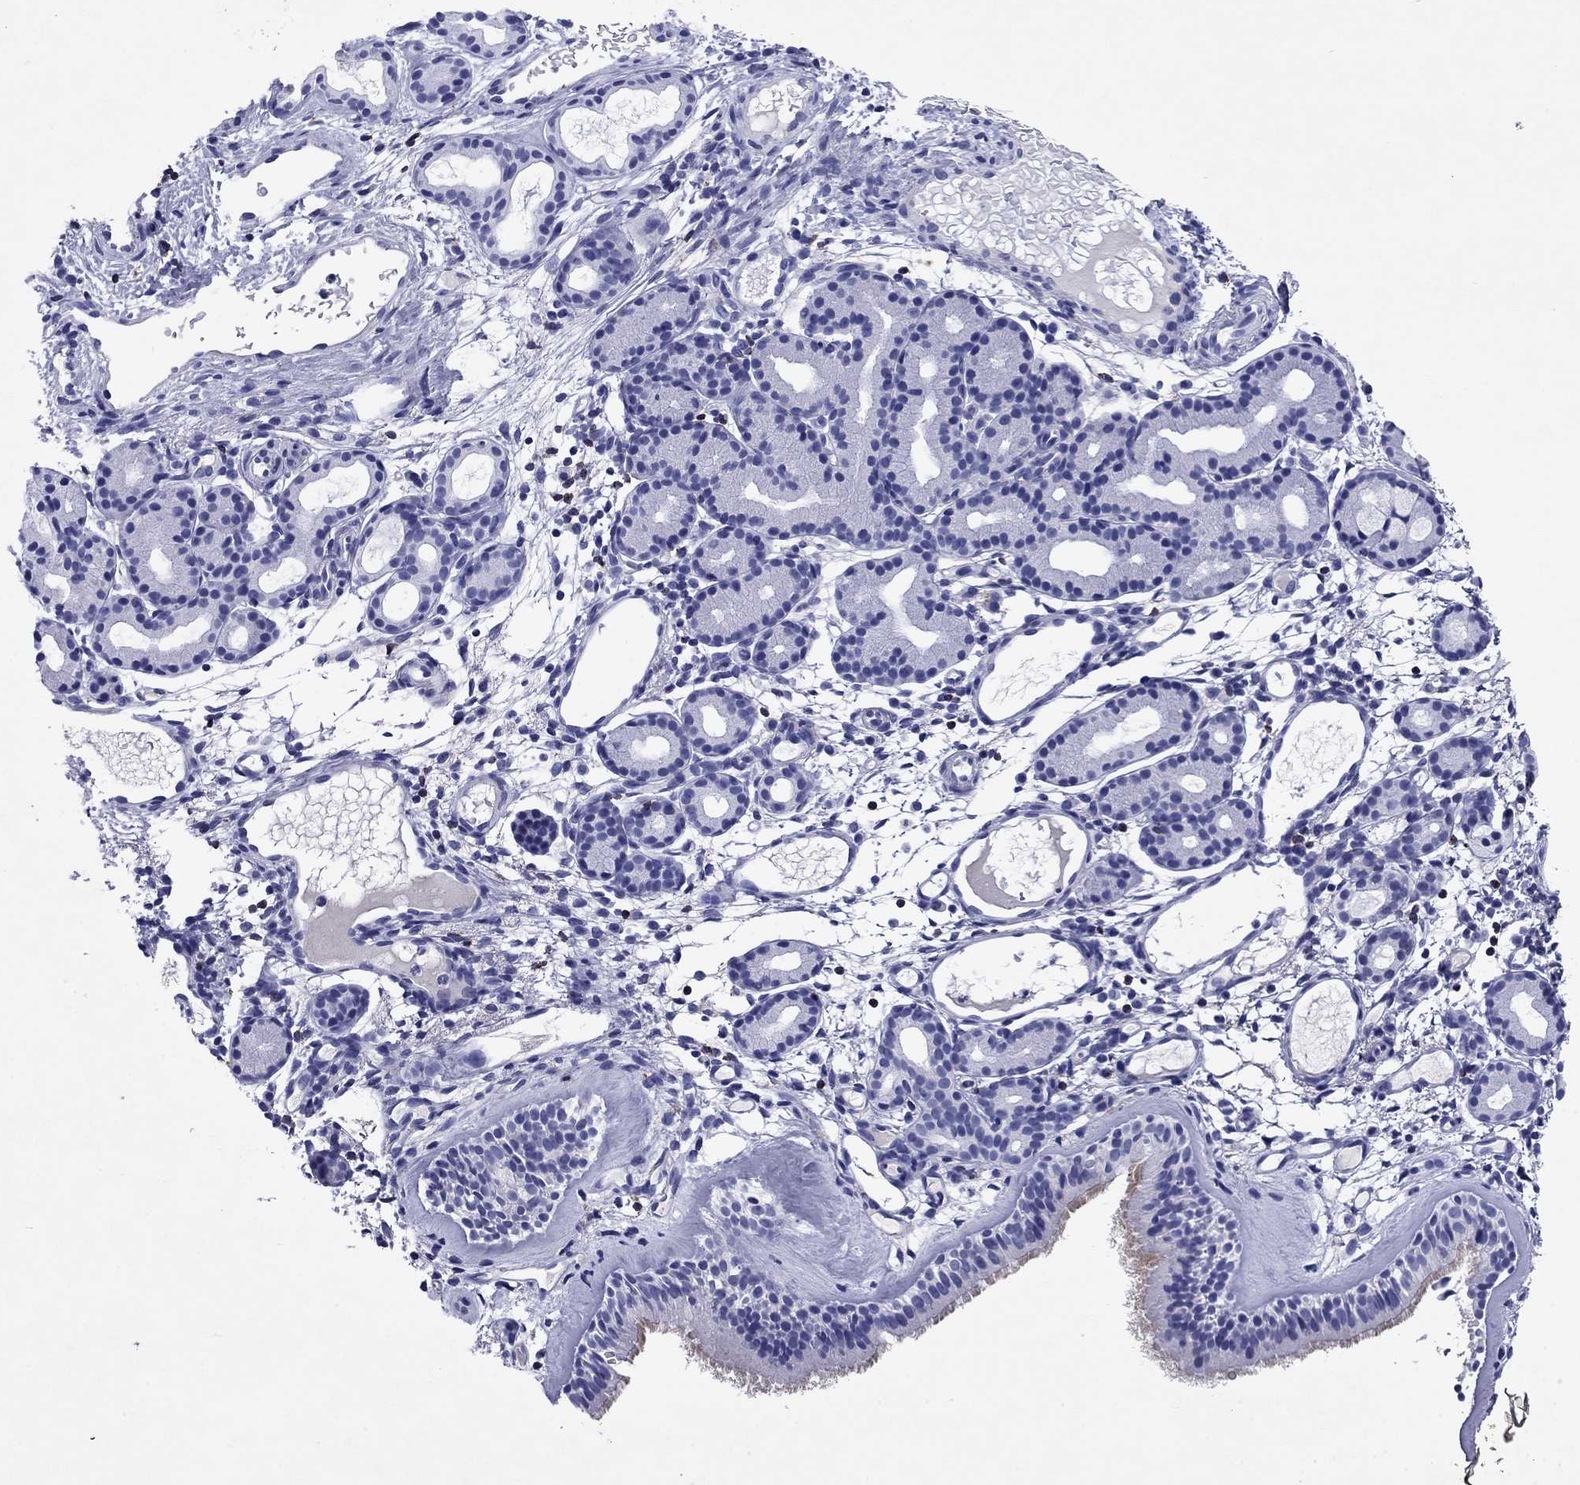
{"staining": {"intensity": "negative", "quantity": "none", "location": "none"}, "tissue": "nasopharynx", "cell_type": "Respiratory epithelial cells", "image_type": "normal", "snomed": [{"axis": "morphology", "description": "Normal tissue, NOS"}, {"axis": "topography", "description": "Nasopharynx"}], "caption": "IHC of benign human nasopharynx reveals no expression in respiratory epithelial cells. (DAB (3,3'-diaminobenzidine) IHC with hematoxylin counter stain).", "gene": "GZMK", "patient": {"sex": "female", "age": 81}}